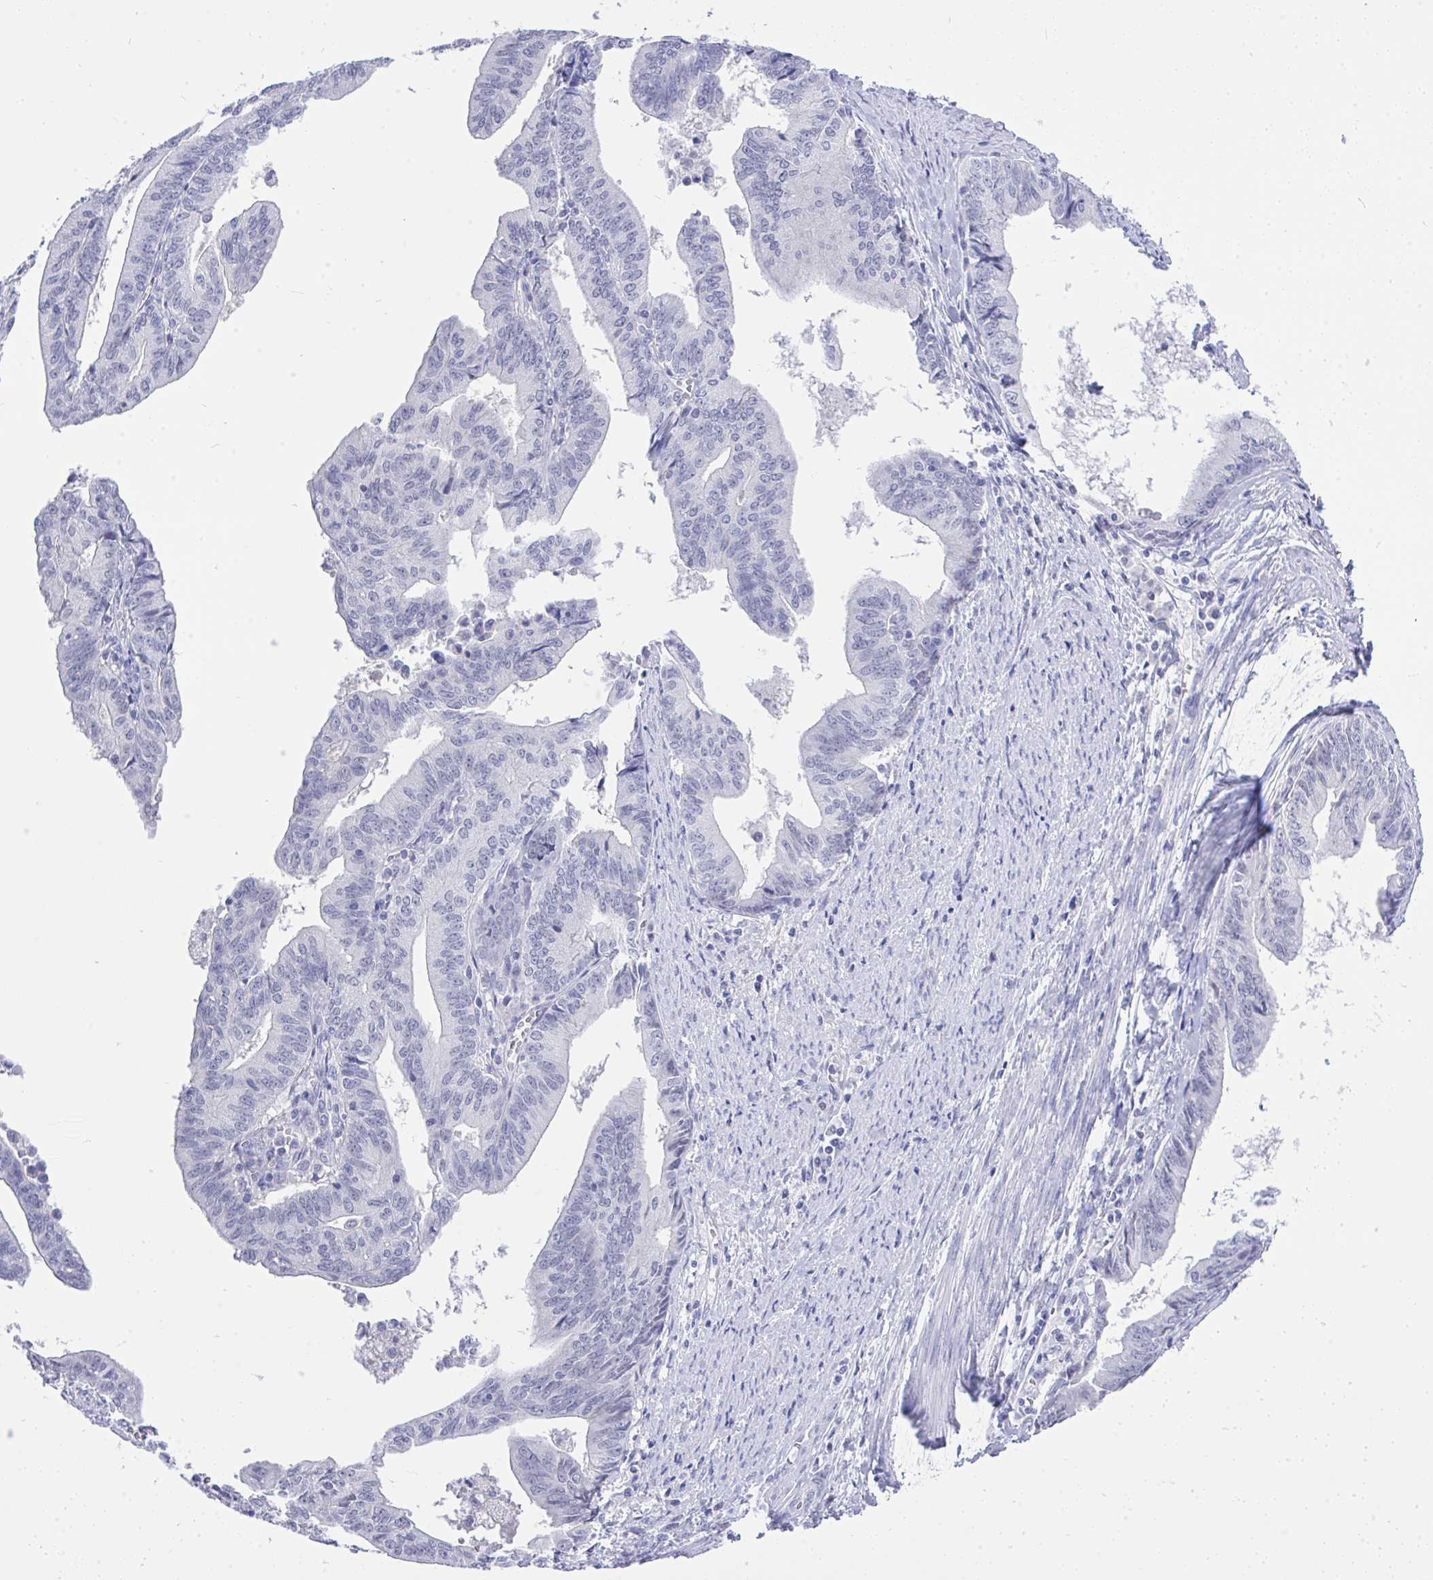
{"staining": {"intensity": "negative", "quantity": "none", "location": "none"}, "tissue": "endometrial cancer", "cell_type": "Tumor cells", "image_type": "cancer", "snomed": [{"axis": "morphology", "description": "Adenocarcinoma, NOS"}, {"axis": "topography", "description": "Endometrium"}], "caption": "Tumor cells are negative for brown protein staining in endometrial cancer.", "gene": "MS4A12", "patient": {"sex": "female", "age": 65}}